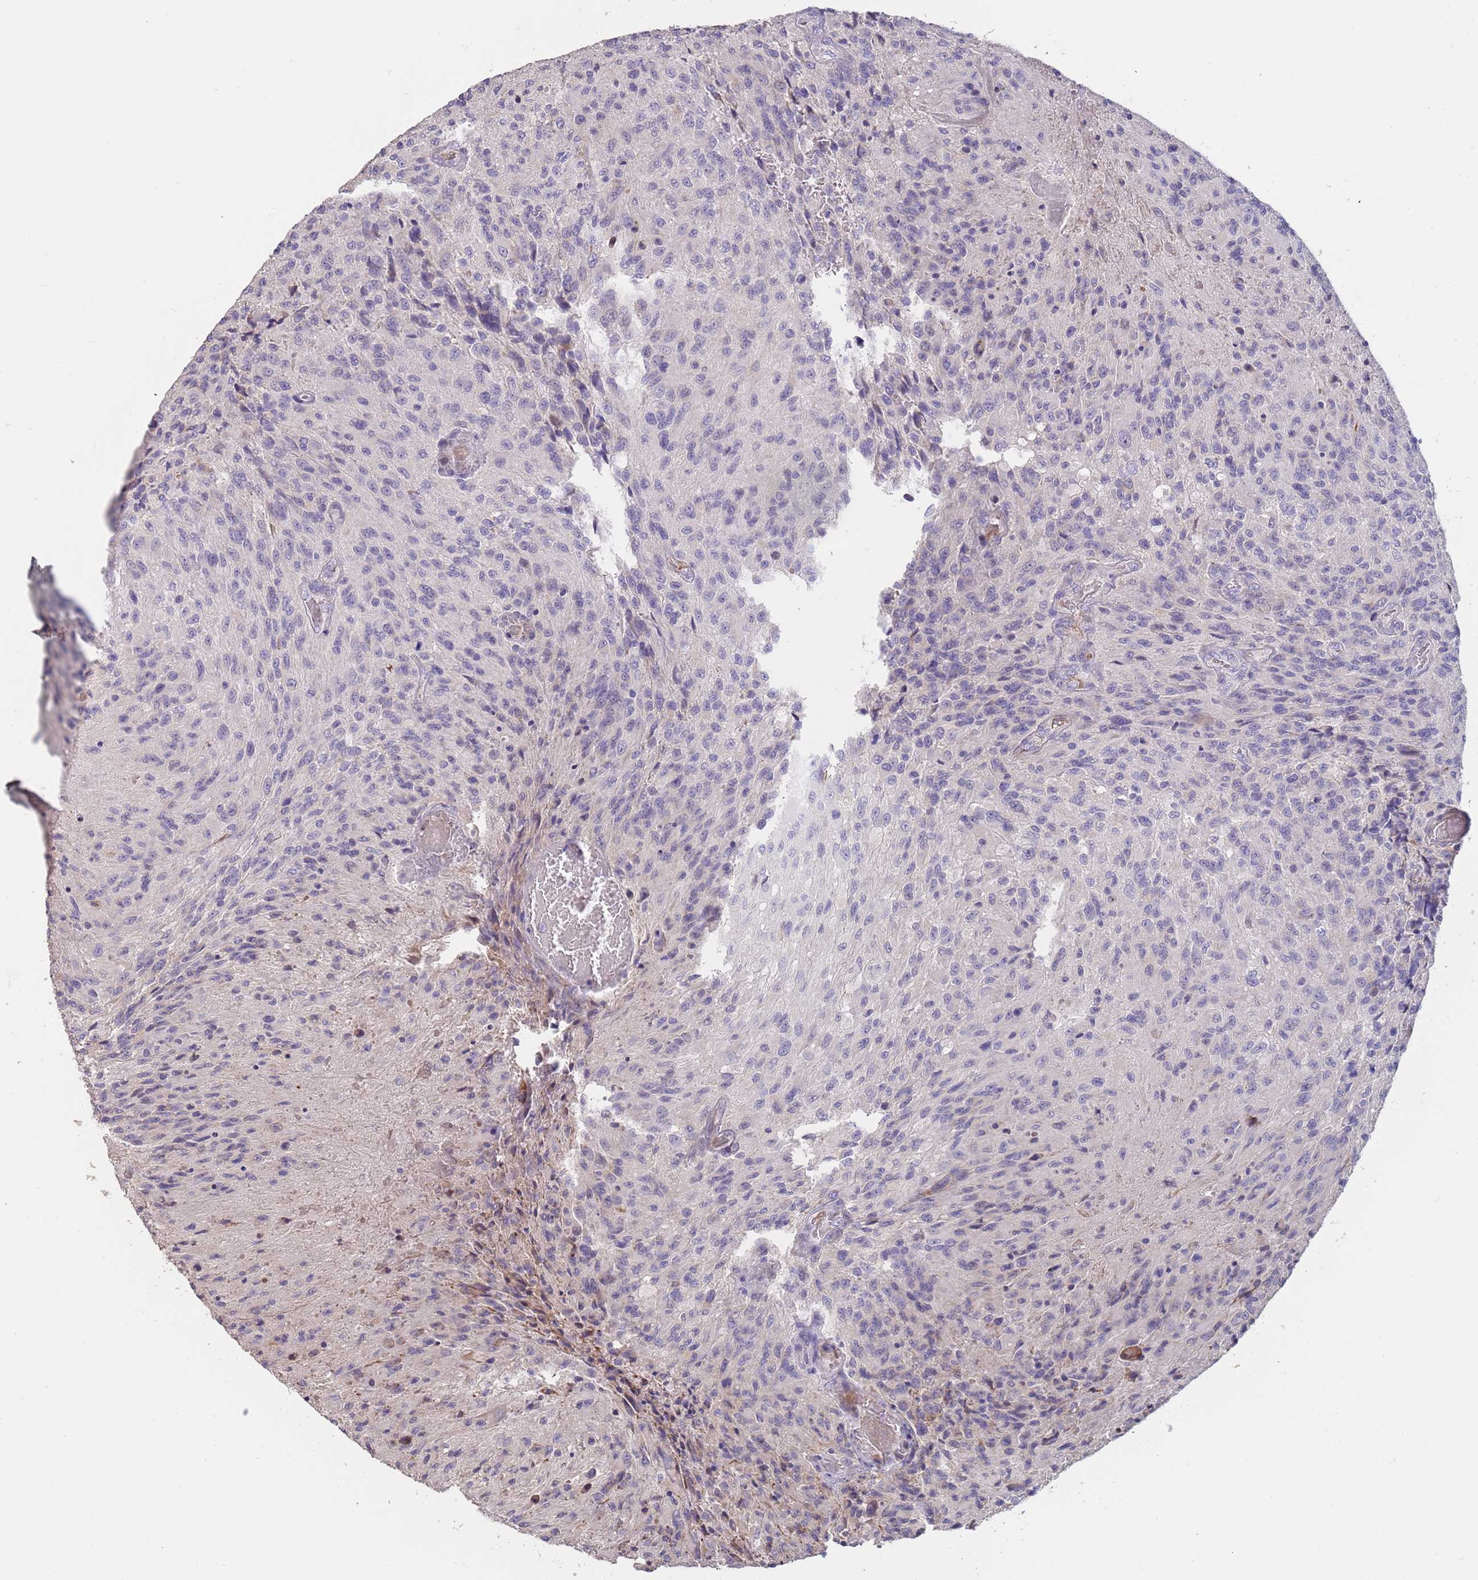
{"staining": {"intensity": "negative", "quantity": "none", "location": "none"}, "tissue": "glioma", "cell_type": "Tumor cells", "image_type": "cancer", "snomed": [{"axis": "morphology", "description": "Normal tissue, NOS"}, {"axis": "morphology", "description": "Glioma, malignant, High grade"}, {"axis": "topography", "description": "Cerebral cortex"}], "caption": "A high-resolution micrograph shows IHC staining of glioma, which exhibits no significant positivity in tumor cells.", "gene": "SUSD1", "patient": {"sex": "male", "age": 56}}